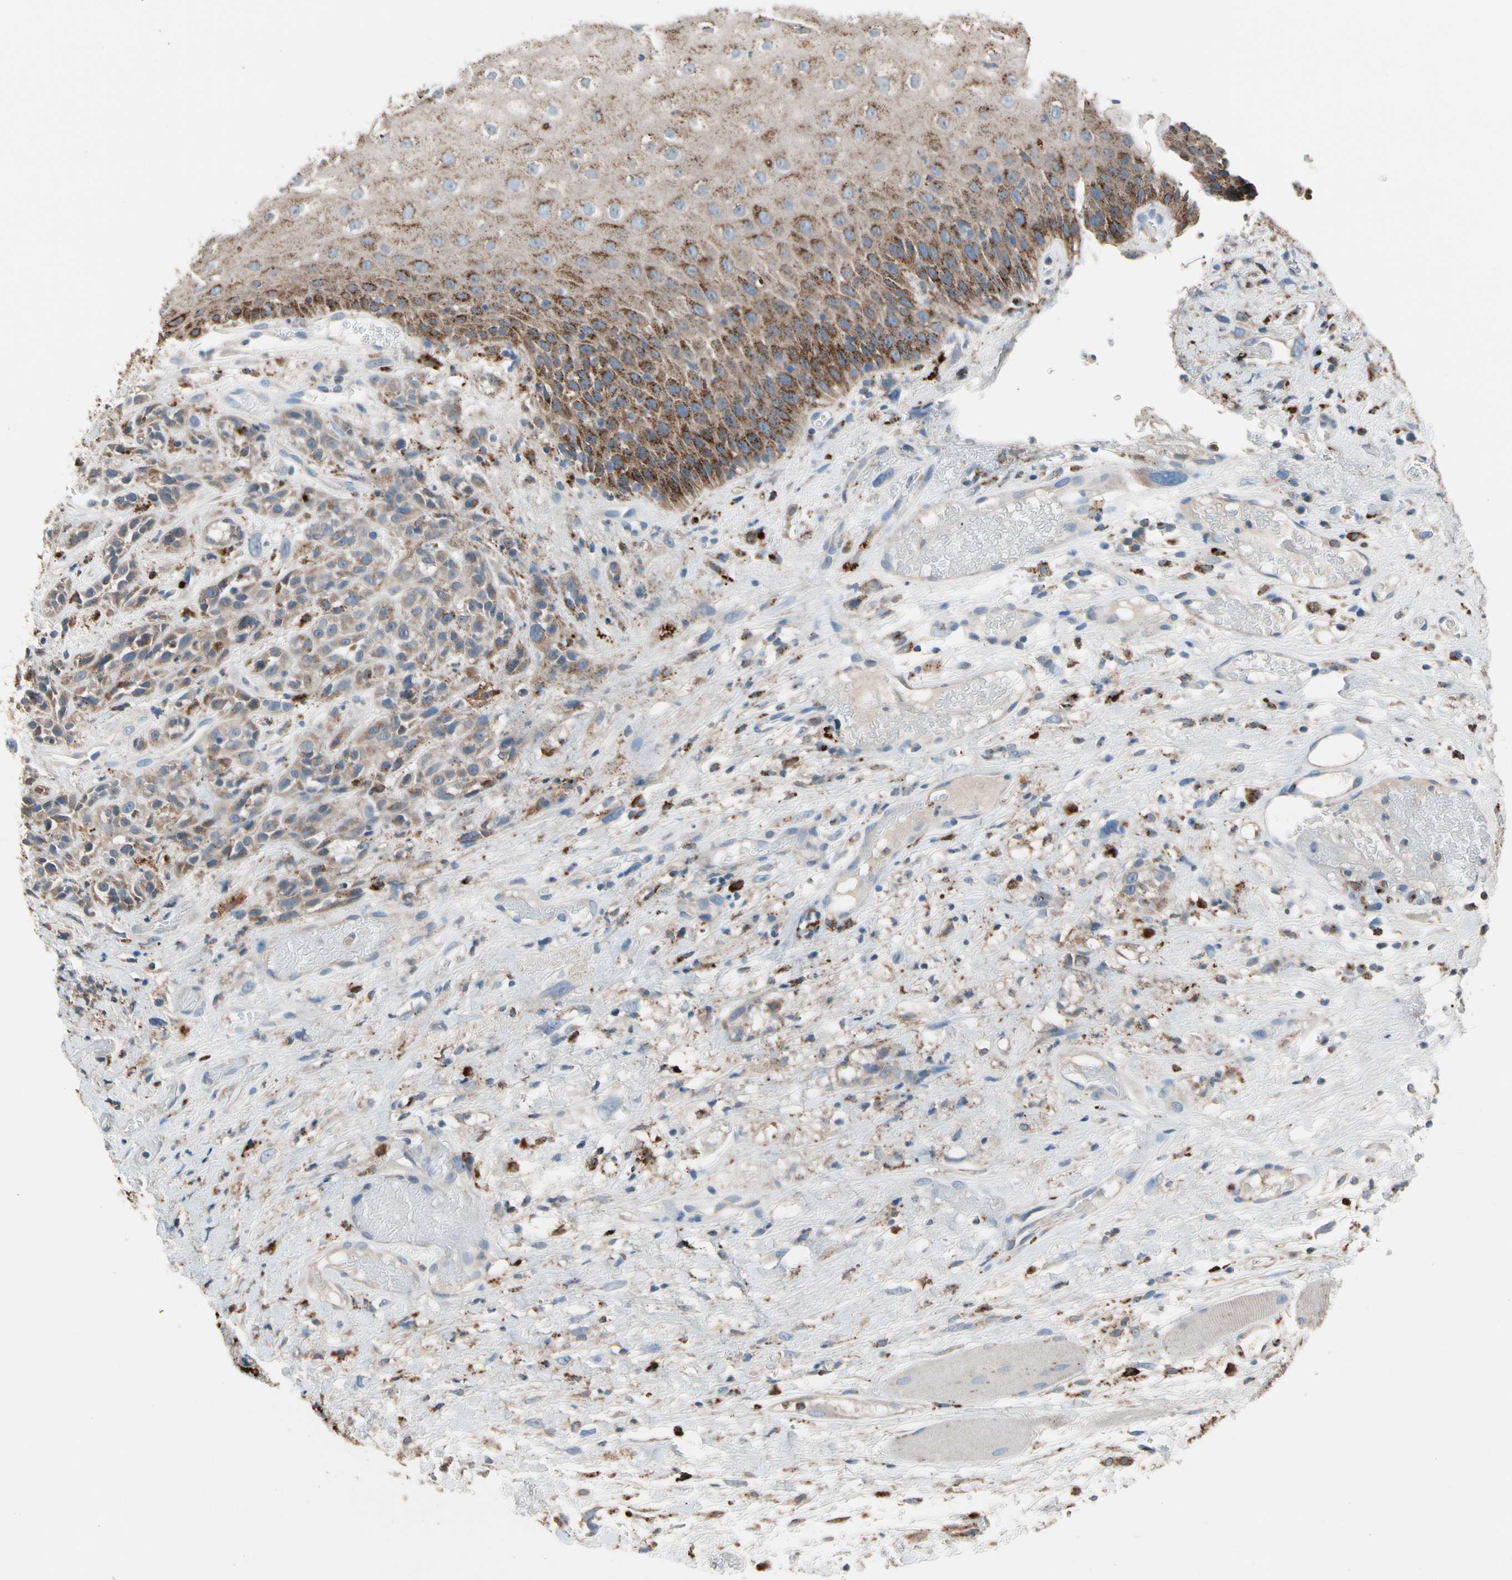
{"staining": {"intensity": "weak", "quantity": ">75%", "location": "cytoplasmic/membranous"}, "tissue": "head and neck cancer", "cell_type": "Tumor cells", "image_type": "cancer", "snomed": [{"axis": "morphology", "description": "Normal tissue, NOS"}, {"axis": "morphology", "description": "Squamous cell carcinoma, NOS"}, {"axis": "topography", "description": "Cartilage tissue"}, {"axis": "topography", "description": "Head-Neck"}], "caption": "Immunohistochemistry (IHC) histopathology image of head and neck cancer stained for a protein (brown), which reveals low levels of weak cytoplasmic/membranous staining in about >75% of tumor cells.", "gene": "GM2A", "patient": {"sex": "male", "age": 62}}